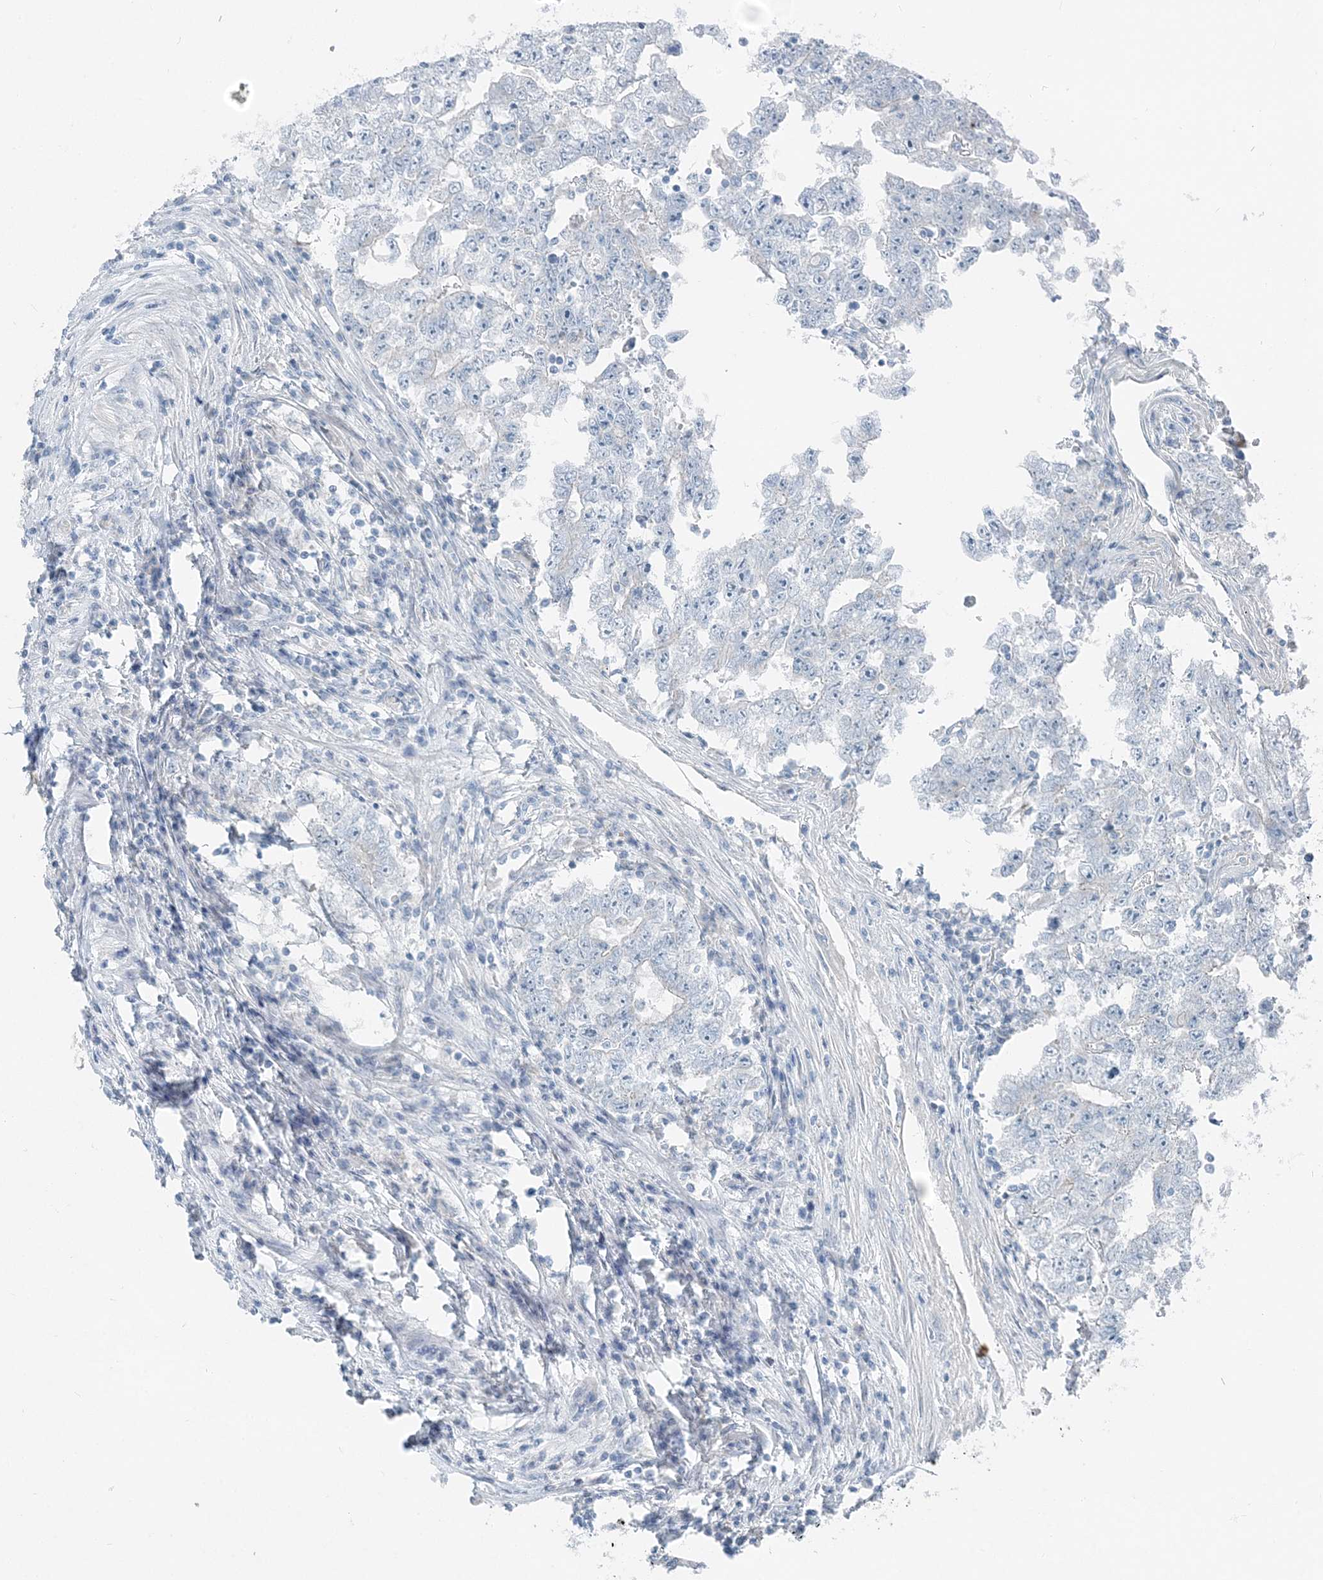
{"staining": {"intensity": "negative", "quantity": "none", "location": "none"}, "tissue": "testis cancer", "cell_type": "Tumor cells", "image_type": "cancer", "snomed": [{"axis": "morphology", "description": "Carcinoma, Embryonal, NOS"}, {"axis": "topography", "description": "Testis"}], "caption": "Tumor cells show no significant protein staining in testis cancer (embryonal carcinoma). (Immunohistochemistry (ihc), brightfield microscopy, high magnification).", "gene": "INTU", "patient": {"sex": "male", "age": 25}}